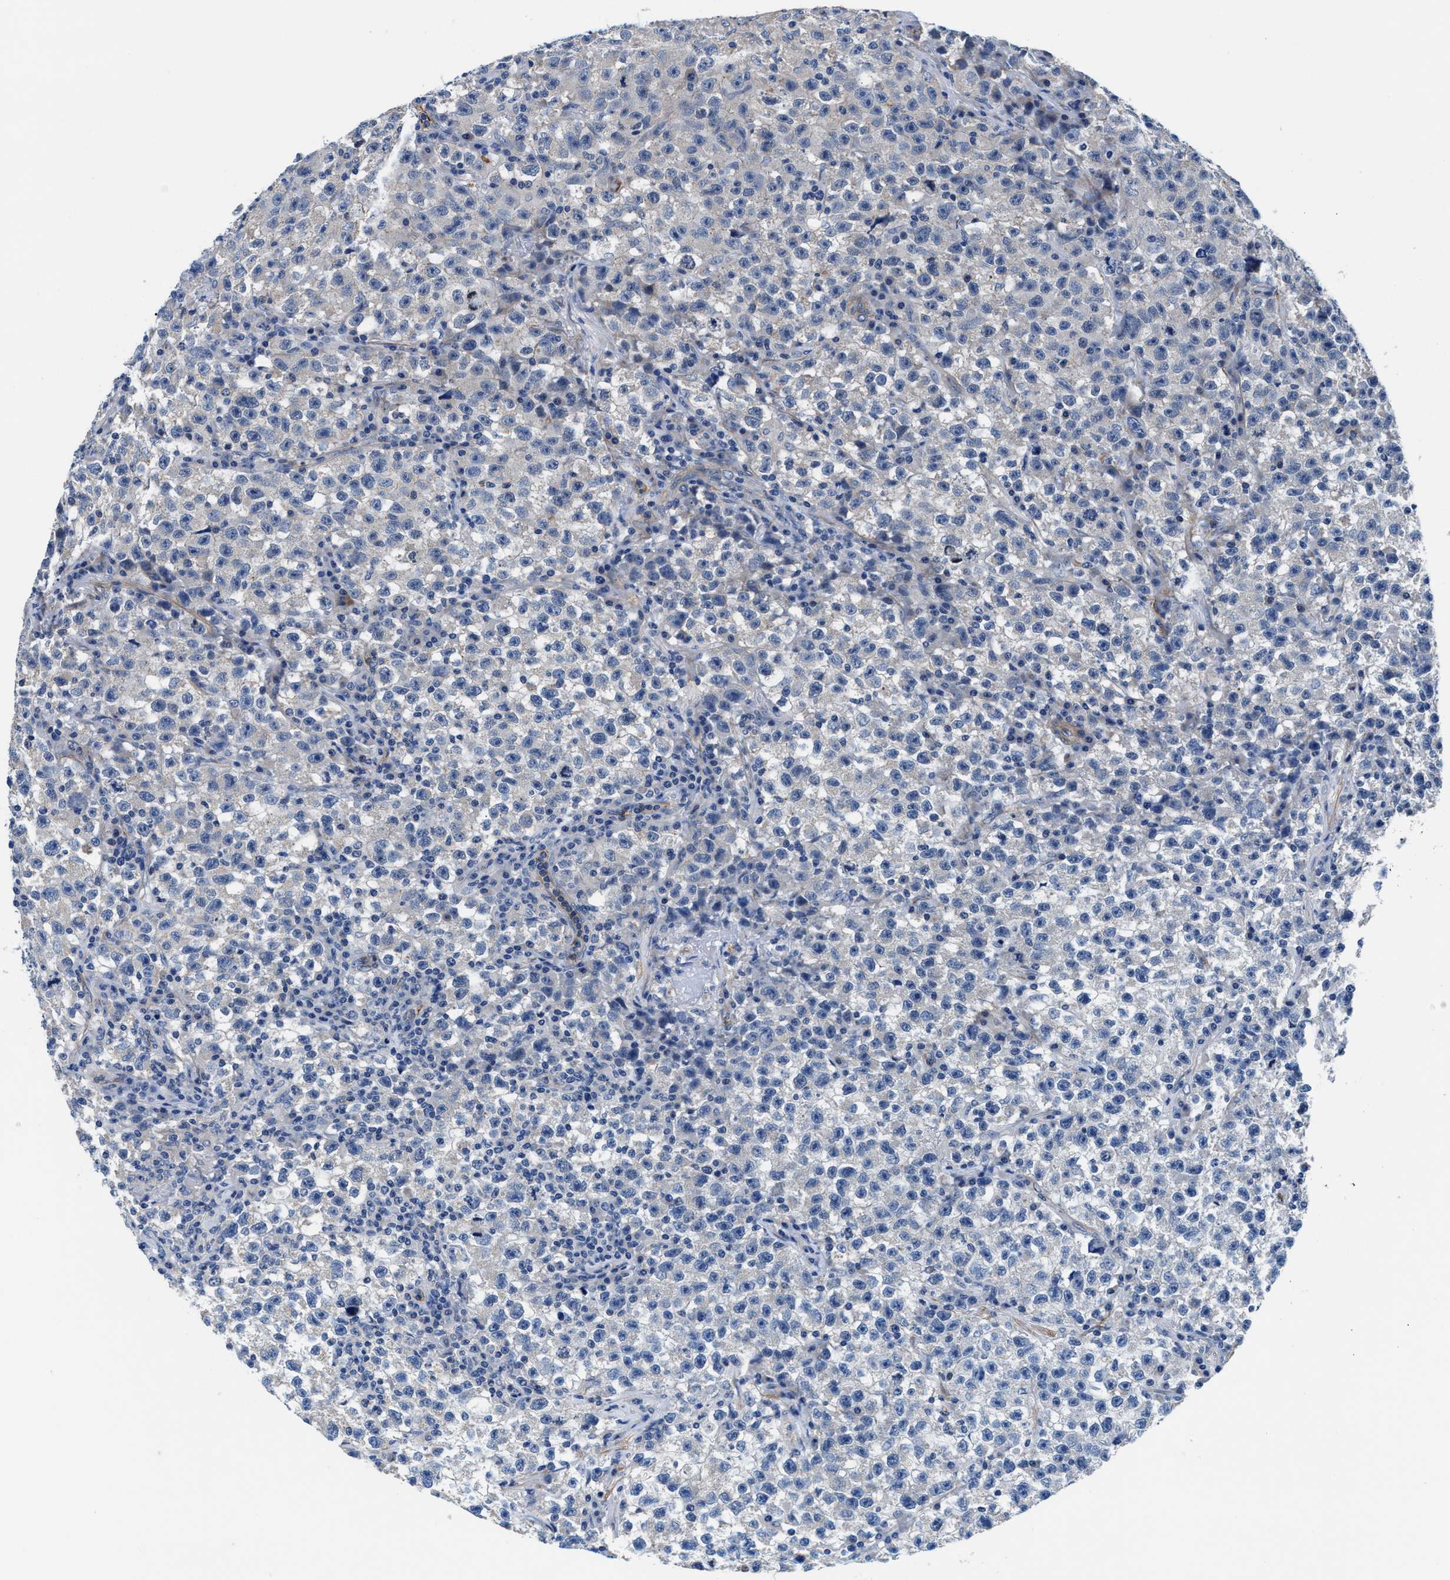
{"staining": {"intensity": "negative", "quantity": "none", "location": "none"}, "tissue": "testis cancer", "cell_type": "Tumor cells", "image_type": "cancer", "snomed": [{"axis": "morphology", "description": "Seminoma, NOS"}, {"axis": "topography", "description": "Testis"}], "caption": "This is an immunohistochemistry (IHC) histopathology image of human testis seminoma. There is no expression in tumor cells.", "gene": "PARG", "patient": {"sex": "male", "age": 22}}